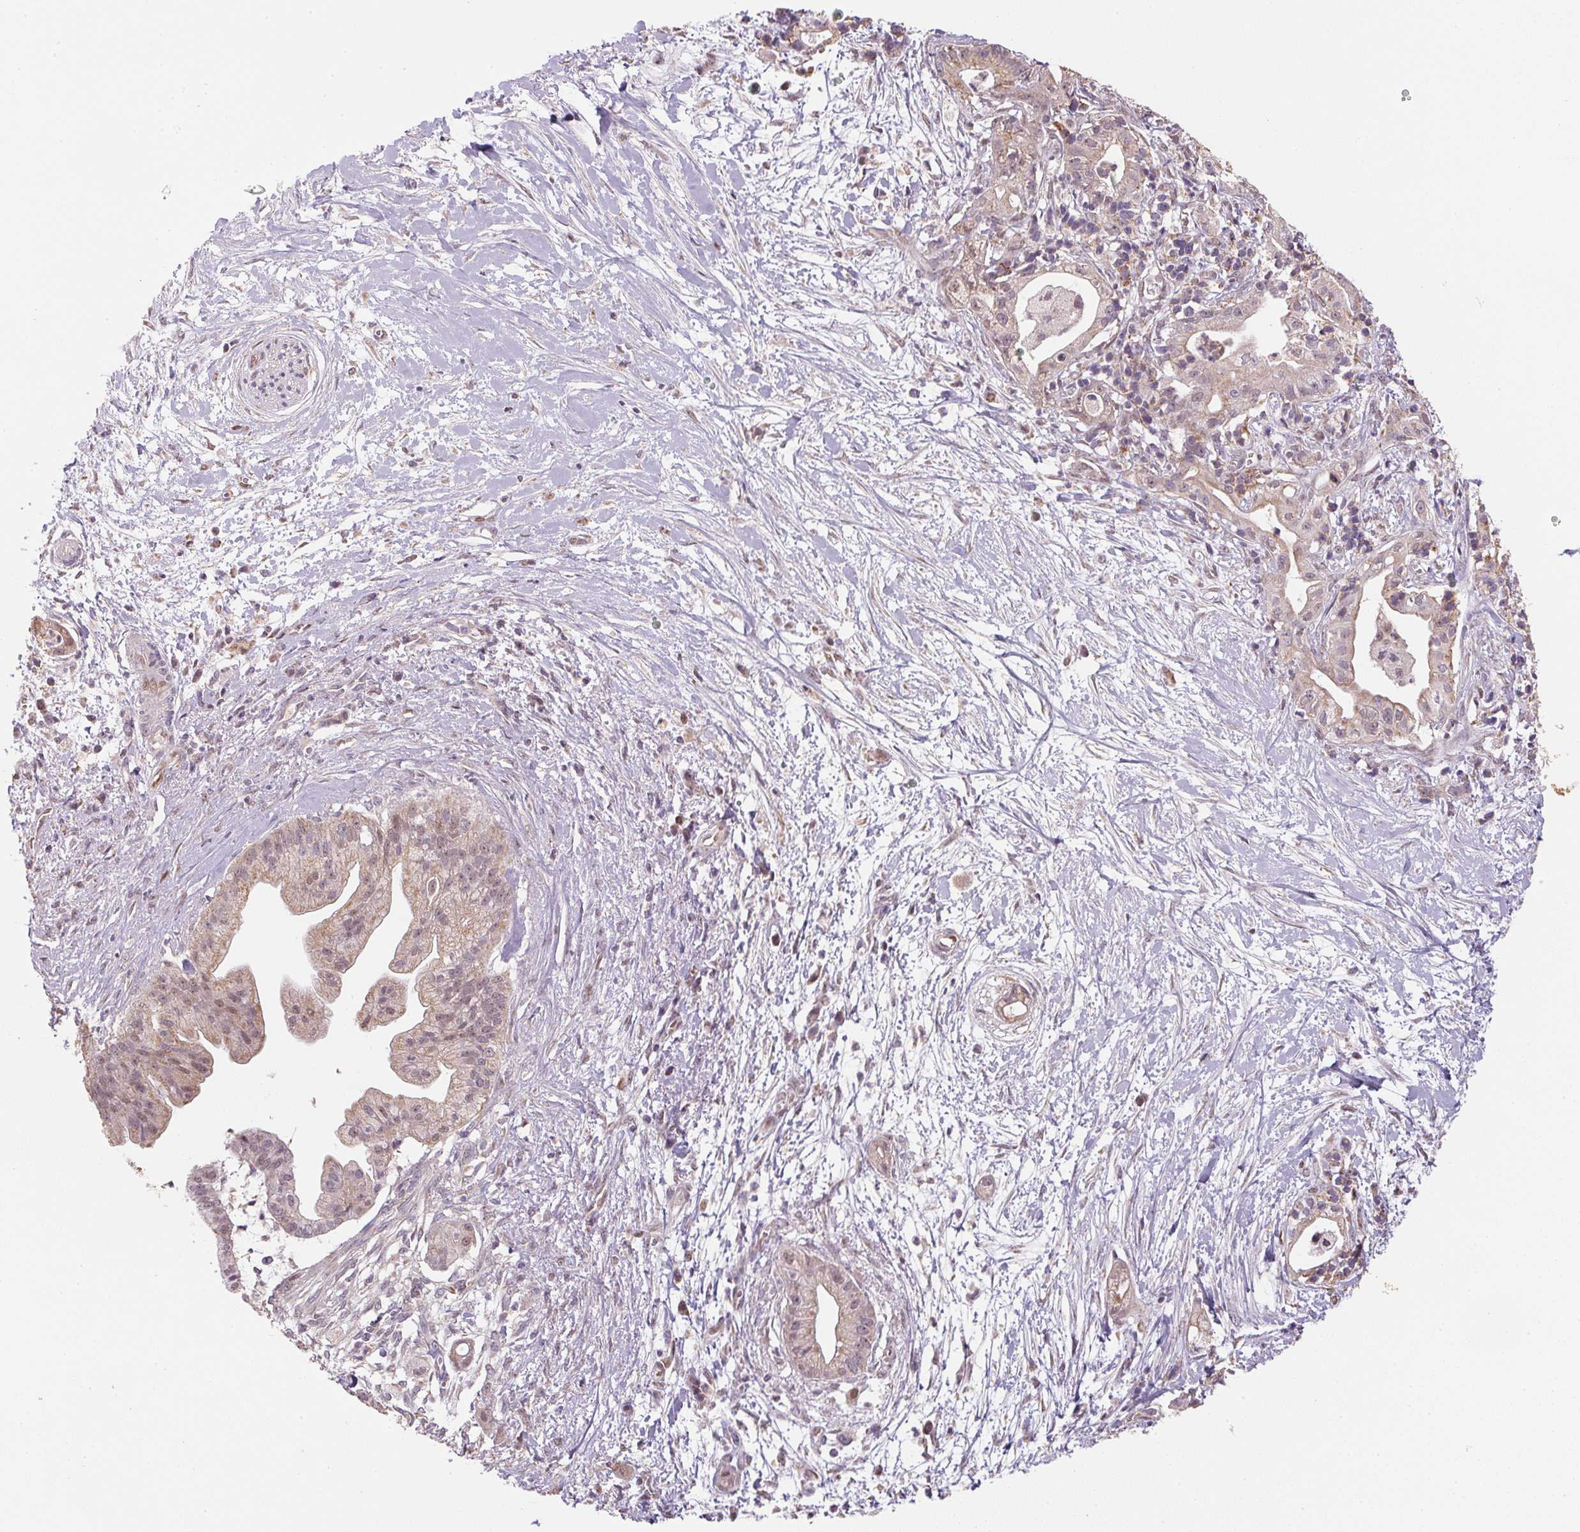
{"staining": {"intensity": "weak", "quantity": "25%-75%", "location": "cytoplasmic/membranous,nuclear"}, "tissue": "pancreatic cancer", "cell_type": "Tumor cells", "image_type": "cancer", "snomed": [{"axis": "morphology", "description": "Normal tissue, NOS"}, {"axis": "morphology", "description": "Adenocarcinoma, NOS"}, {"axis": "topography", "description": "Lymph node"}, {"axis": "topography", "description": "Pancreas"}], "caption": "Human pancreatic cancer (adenocarcinoma) stained with a protein marker reveals weak staining in tumor cells.", "gene": "SC5D", "patient": {"sex": "female", "age": 58}}